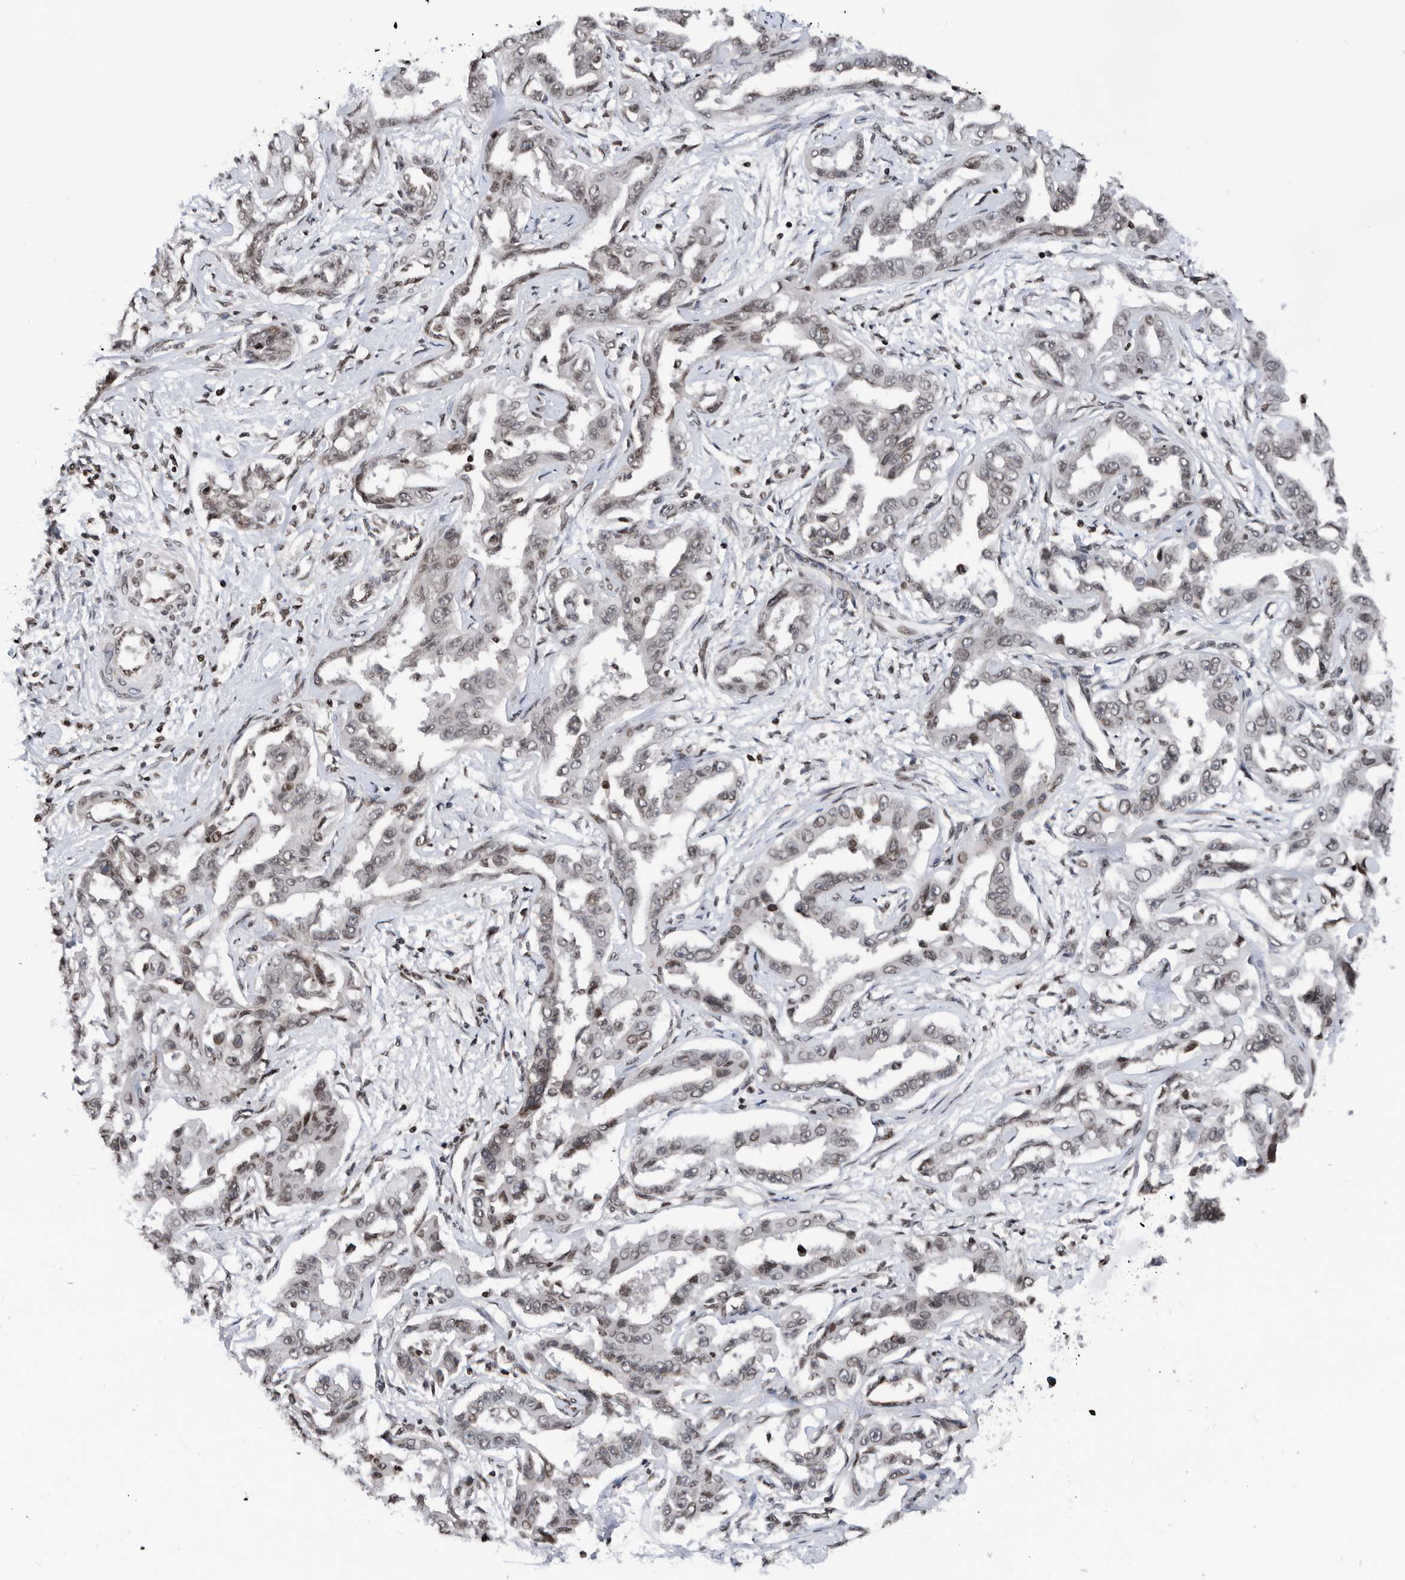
{"staining": {"intensity": "weak", "quantity": "<25%", "location": "nuclear"}, "tissue": "liver cancer", "cell_type": "Tumor cells", "image_type": "cancer", "snomed": [{"axis": "morphology", "description": "Cholangiocarcinoma"}, {"axis": "topography", "description": "Liver"}], "caption": "Tumor cells are negative for protein expression in human liver cancer (cholangiocarcinoma).", "gene": "SNRNP48", "patient": {"sex": "male", "age": 59}}